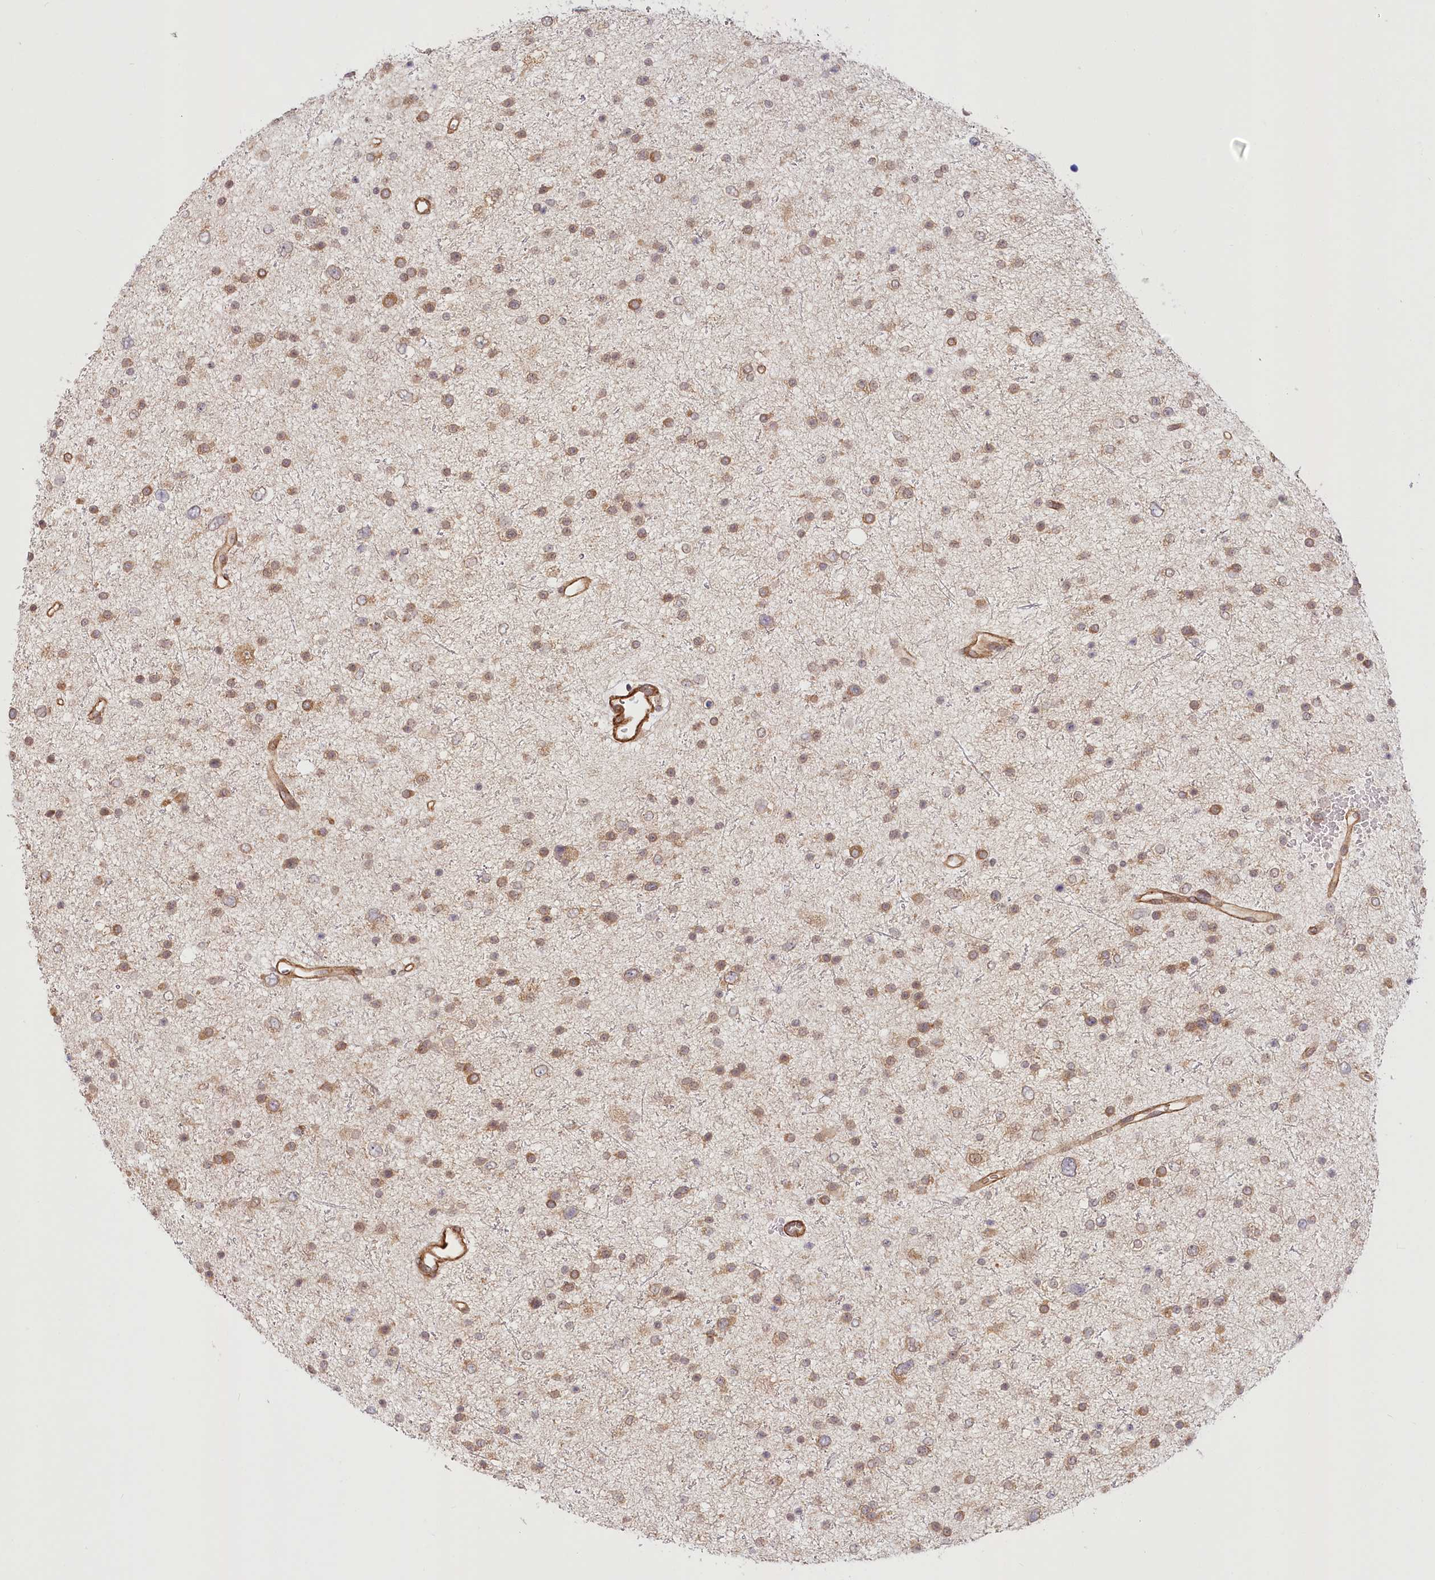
{"staining": {"intensity": "moderate", "quantity": "25%-75%", "location": "cytoplasmic/membranous"}, "tissue": "glioma", "cell_type": "Tumor cells", "image_type": "cancer", "snomed": [{"axis": "morphology", "description": "Glioma, malignant, Low grade"}, {"axis": "topography", "description": "Brain"}], "caption": "Protein staining exhibits moderate cytoplasmic/membranous staining in about 25%-75% of tumor cells in malignant glioma (low-grade). (DAB (3,3'-diaminobenzidine) = brown stain, brightfield microscopy at high magnification).", "gene": "CEP70", "patient": {"sex": "female", "age": 37}}